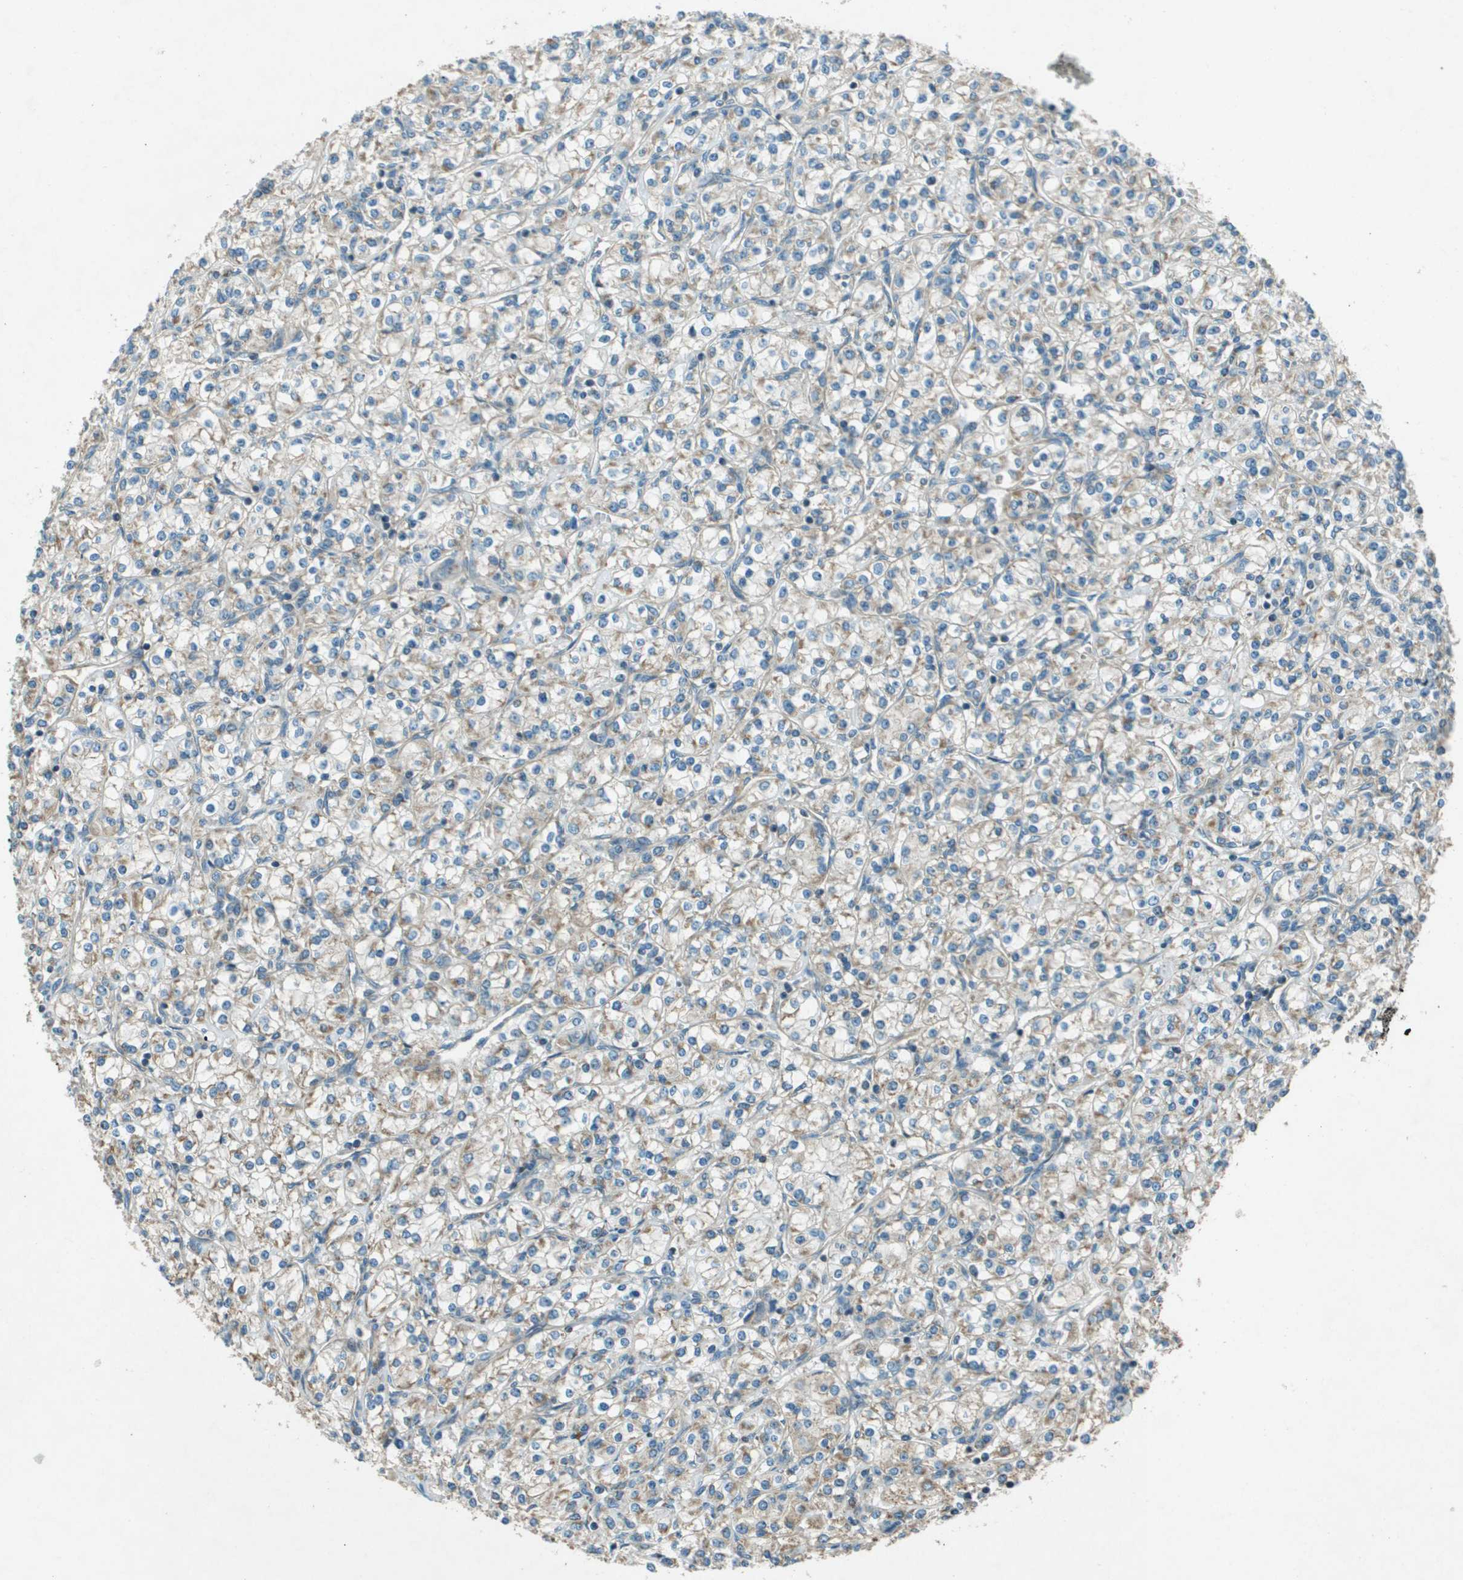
{"staining": {"intensity": "weak", "quantity": ">75%", "location": "cytoplasmic/membranous"}, "tissue": "renal cancer", "cell_type": "Tumor cells", "image_type": "cancer", "snomed": [{"axis": "morphology", "description": "Adenocarcinoma, NOS"}, {"axis": "topography", "description": "Kidney"}], "caption": "An immunohistochemistry histopathology image of tumor tissue is shown. Protein staining in brown highlights weak cytoplasmic/membranous positivity in renal cancer (adenocarcinoma) within tumor cells.", "gene": "MIGA1", "patient": {"sex": "male", "age": 77}}